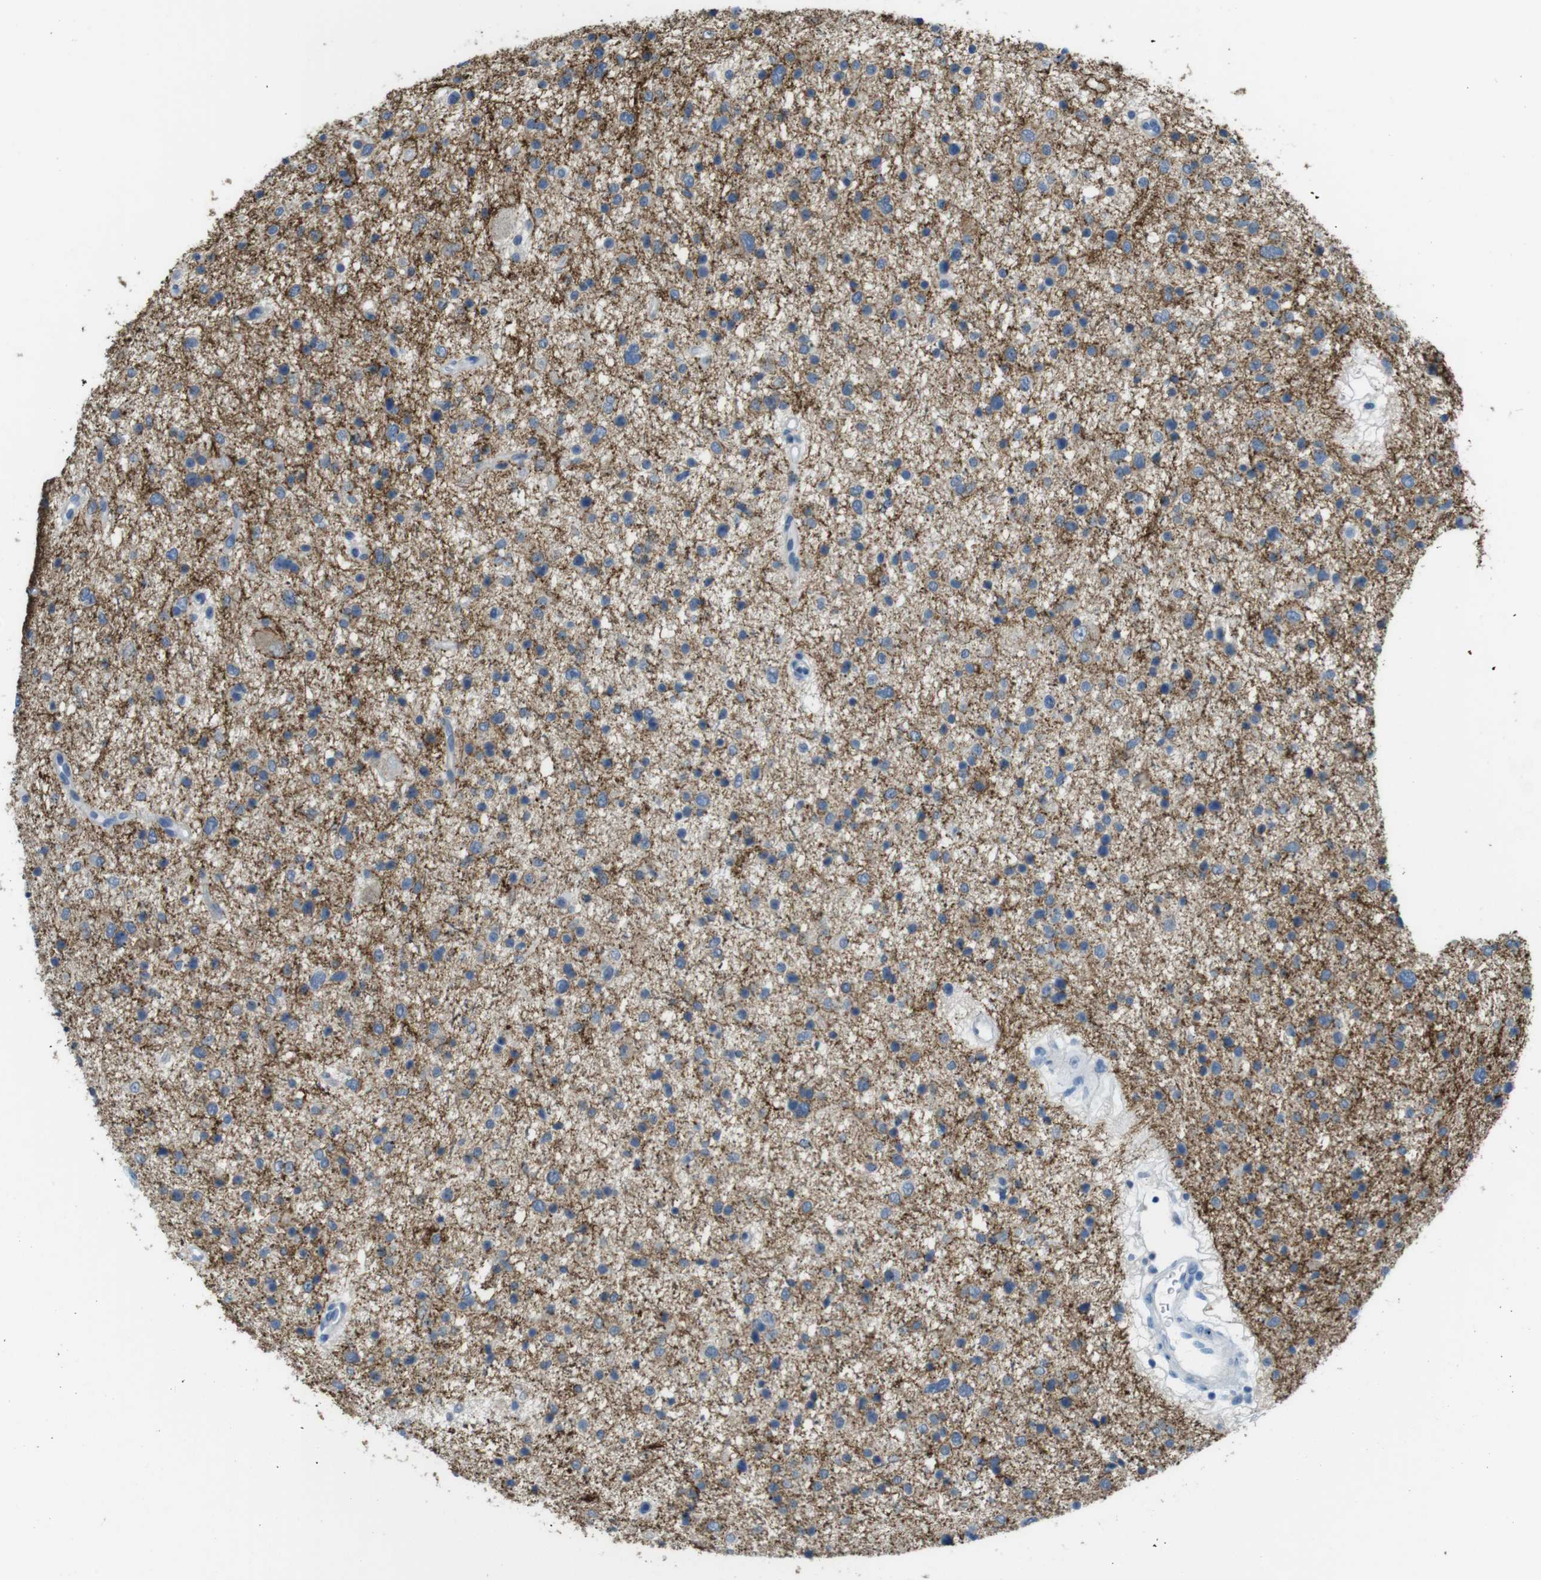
{"staining": {"intensity": "moderate", "quantity": "<25%", "location": "cytoplasmic/membranous"}, "tissue": "glioma", "cell_type": "Tumor cells", "image_type": "cancer", "snomed": [{"axis": "morphology", "description": "Glioma, malignant, Low grade"}, {"axis": "topography", "description": "Brain"}], "caption": "Immunohistochemical staining of malignant glioma (low-grade) shows low levels of moderate cytoplasmic/membranous expression in about <25% of tumor cells.", "gene": "GAP43", "patient": {"sex": "female", "age": 37}}